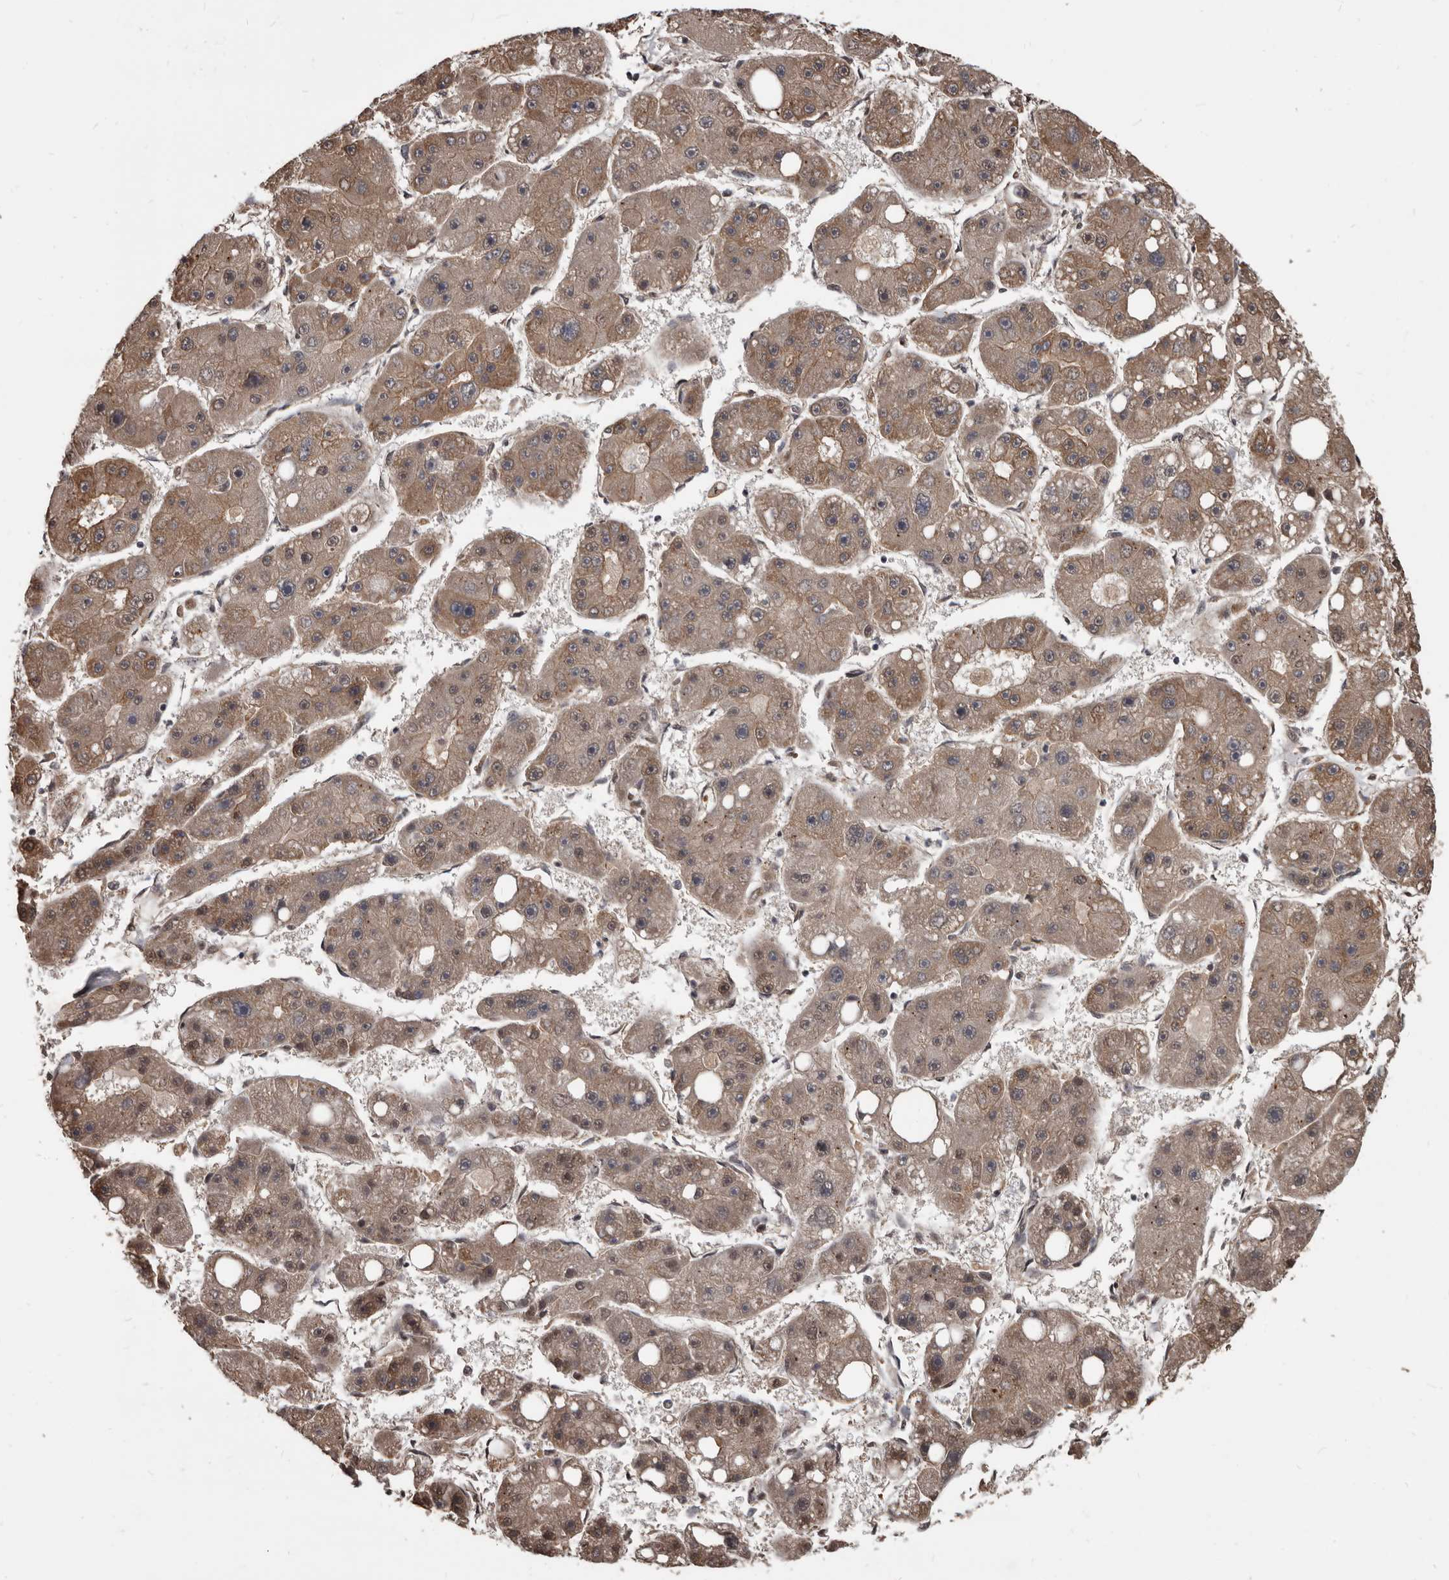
{"staining": {"intensity": "weak", "quantity": ">75%", "location": "cytoplasmic/membranous"}, "tissue": "liver cancer", "cell_type": "Tumor cells", "image_type": "cancer", "snomed": [{"axis": "morphology", "description": "Carcinoma, Hepatocellular, NOS"}, {"axis": "topography", "description": "Liver"}], "caption": "Immunohistochemical staining of human liver cancer (hepatocellular carcinoma) shows low levels of weak cytoplasmic/membranous protein expression in approximately >75% of tumor cells.", "gene": "AHR", "patient": {"sex": "female", "age": 61}}